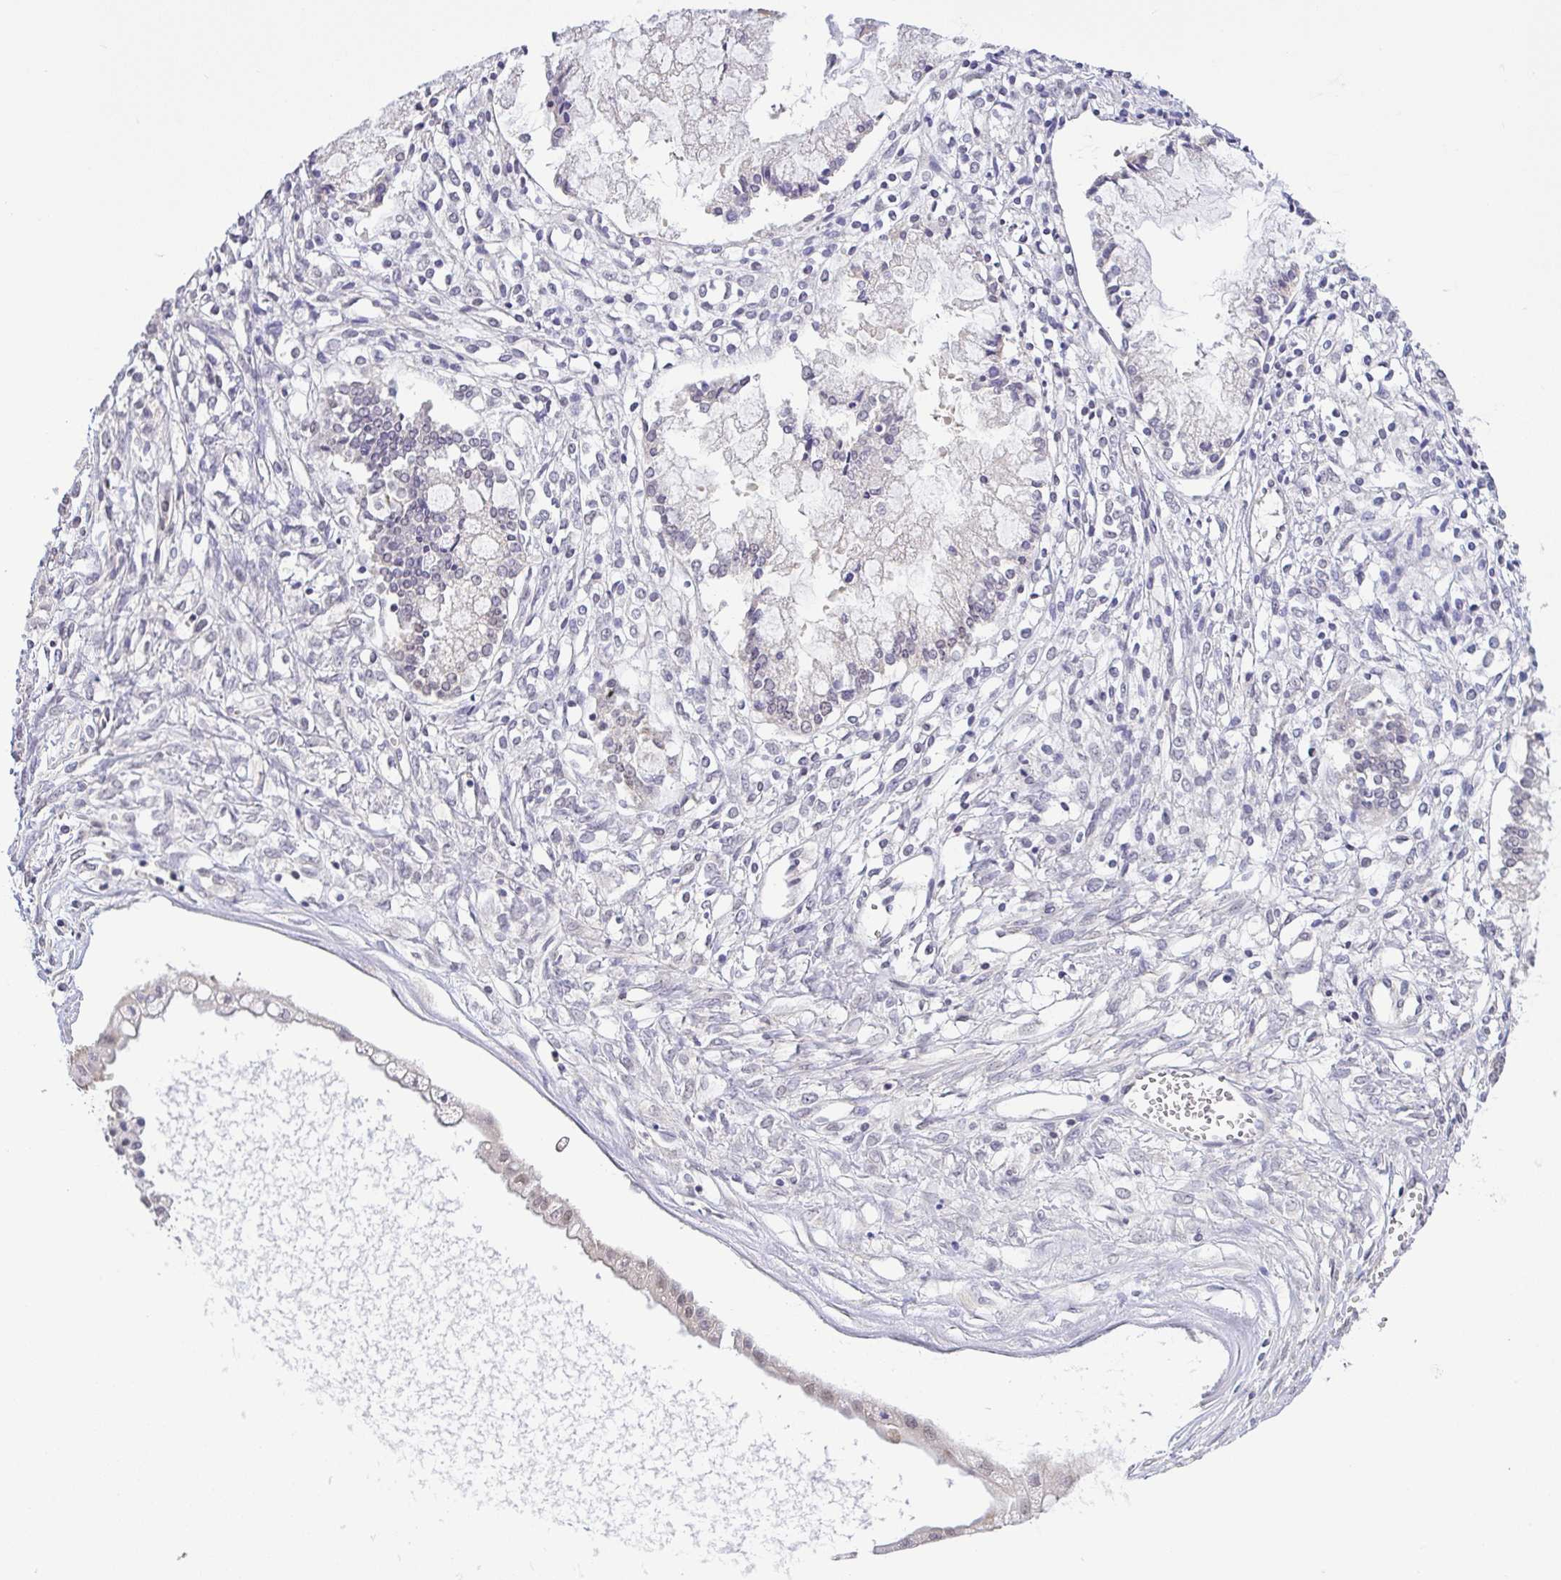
{"staining": {"intensity": "weak", "quantity": "<25%", "location": "nuclear"}, "tissue": "ovarian cancer", "cell_type": "Tumor cells", "image_type": "cancer", "snomed": [{"axis": "morphology", "description": "Cystadenocarcinoma, mucinous, NOS"}, {"axis": "topography", "description": "Ovary"}], "caption": "An image of human ovarian mucinous cystadenocarcinoma is negative for staining in tumor cells.", "gene": "HYPK", "patient": {"sex": "female", "age": 34}}